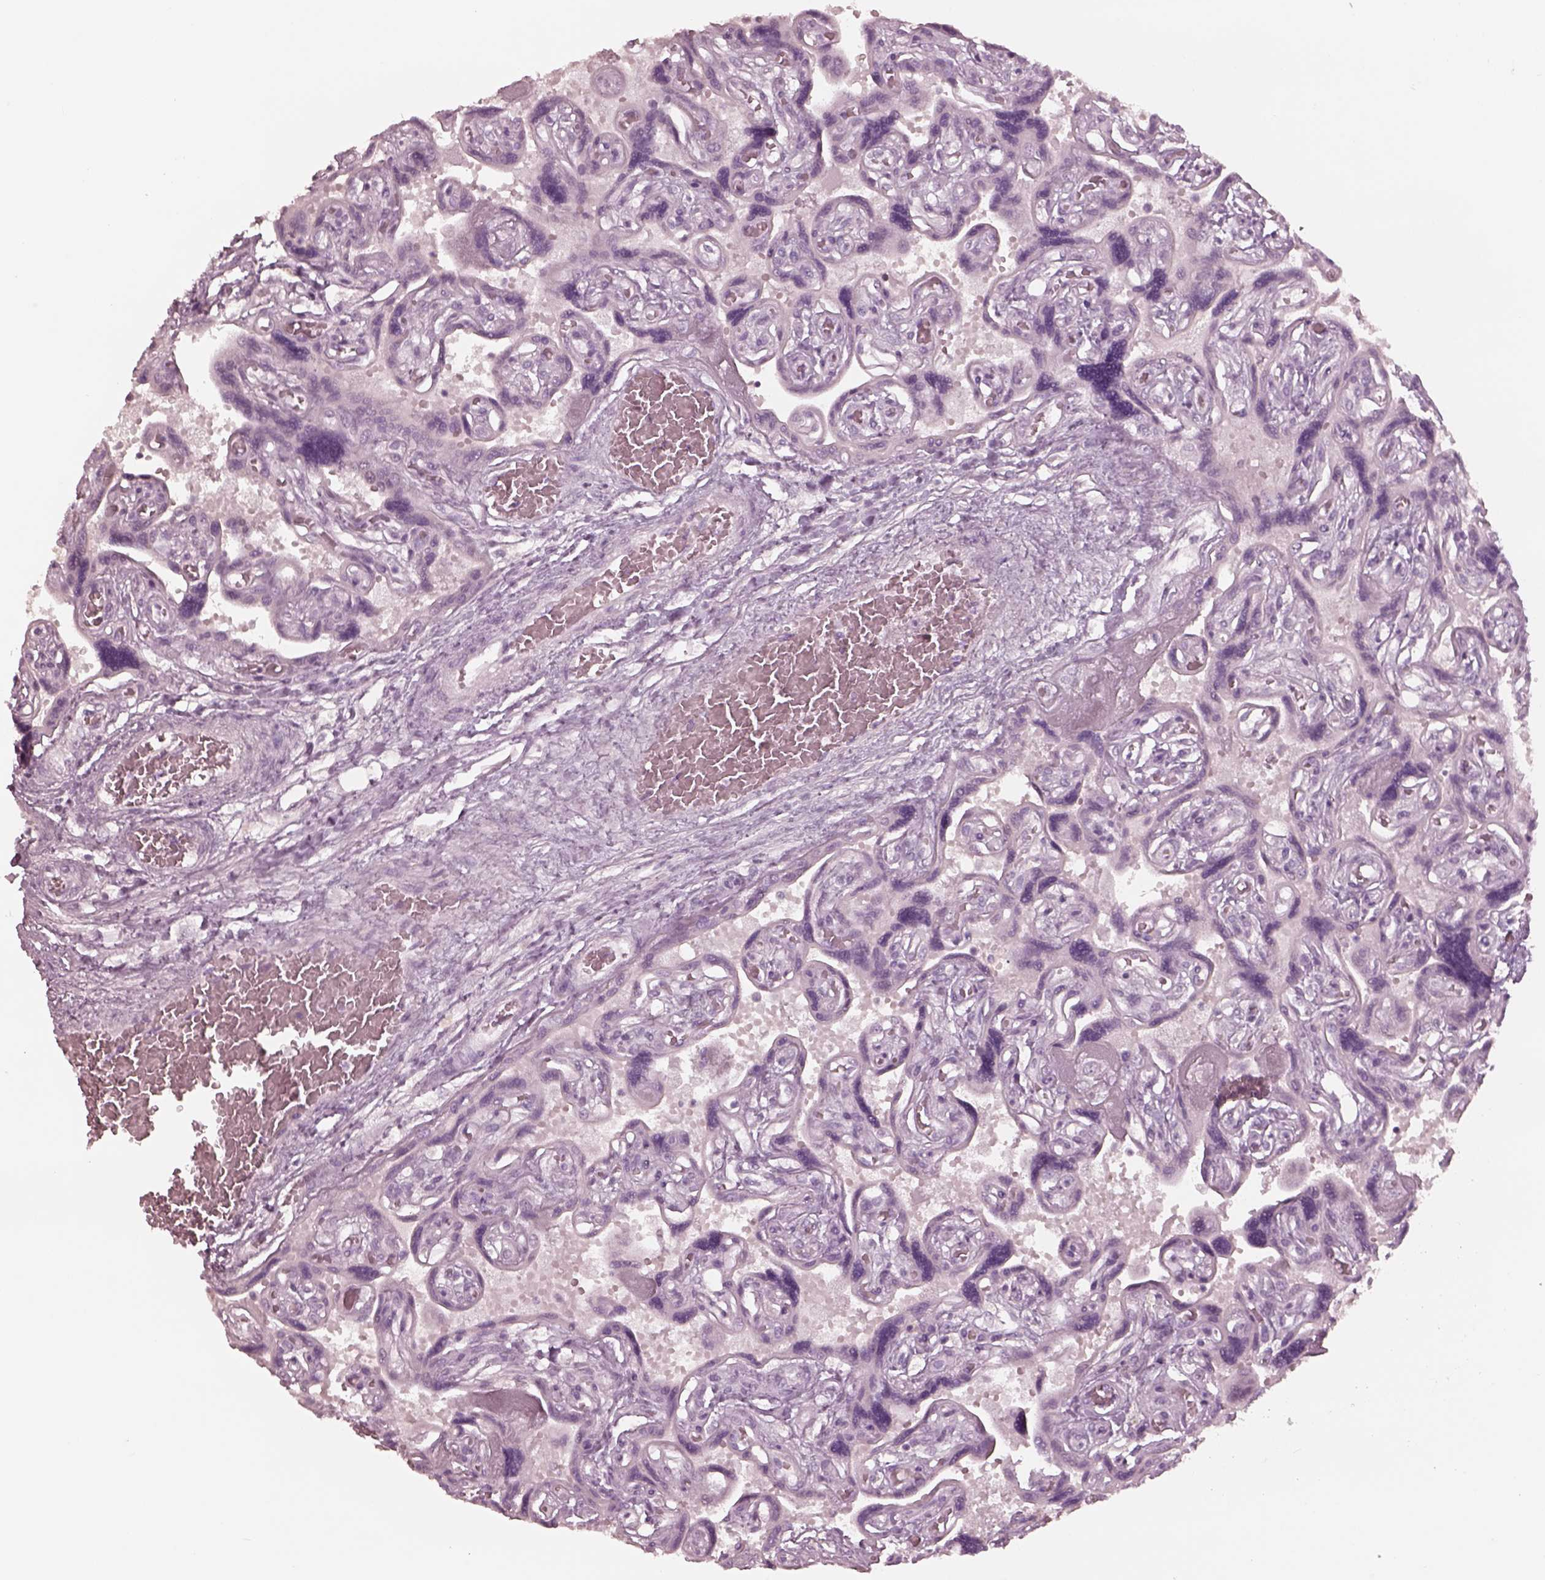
{"staining": {"intensity": "negative", "quantity": "none", "location": "none"}, "tissue": "placenta", "cell_type": "Decidual cells", "image_type": "normal", "snomed": [{"axis": "morphology", "description": "Normal tissue, NOS"}, {"axis": "topography", "description": "Placenta"}], "caption": "Immunohistochemistry (IHC) of normal human placenta reveals no staining in decidual cells. (Stains: DAB immunohistochemistry with hematoxylin counter stain, Microscopy: brightfield microscopy at high magnification).", "gene": "PDCD1", "patient": {"sex": "female", "age": 32}}